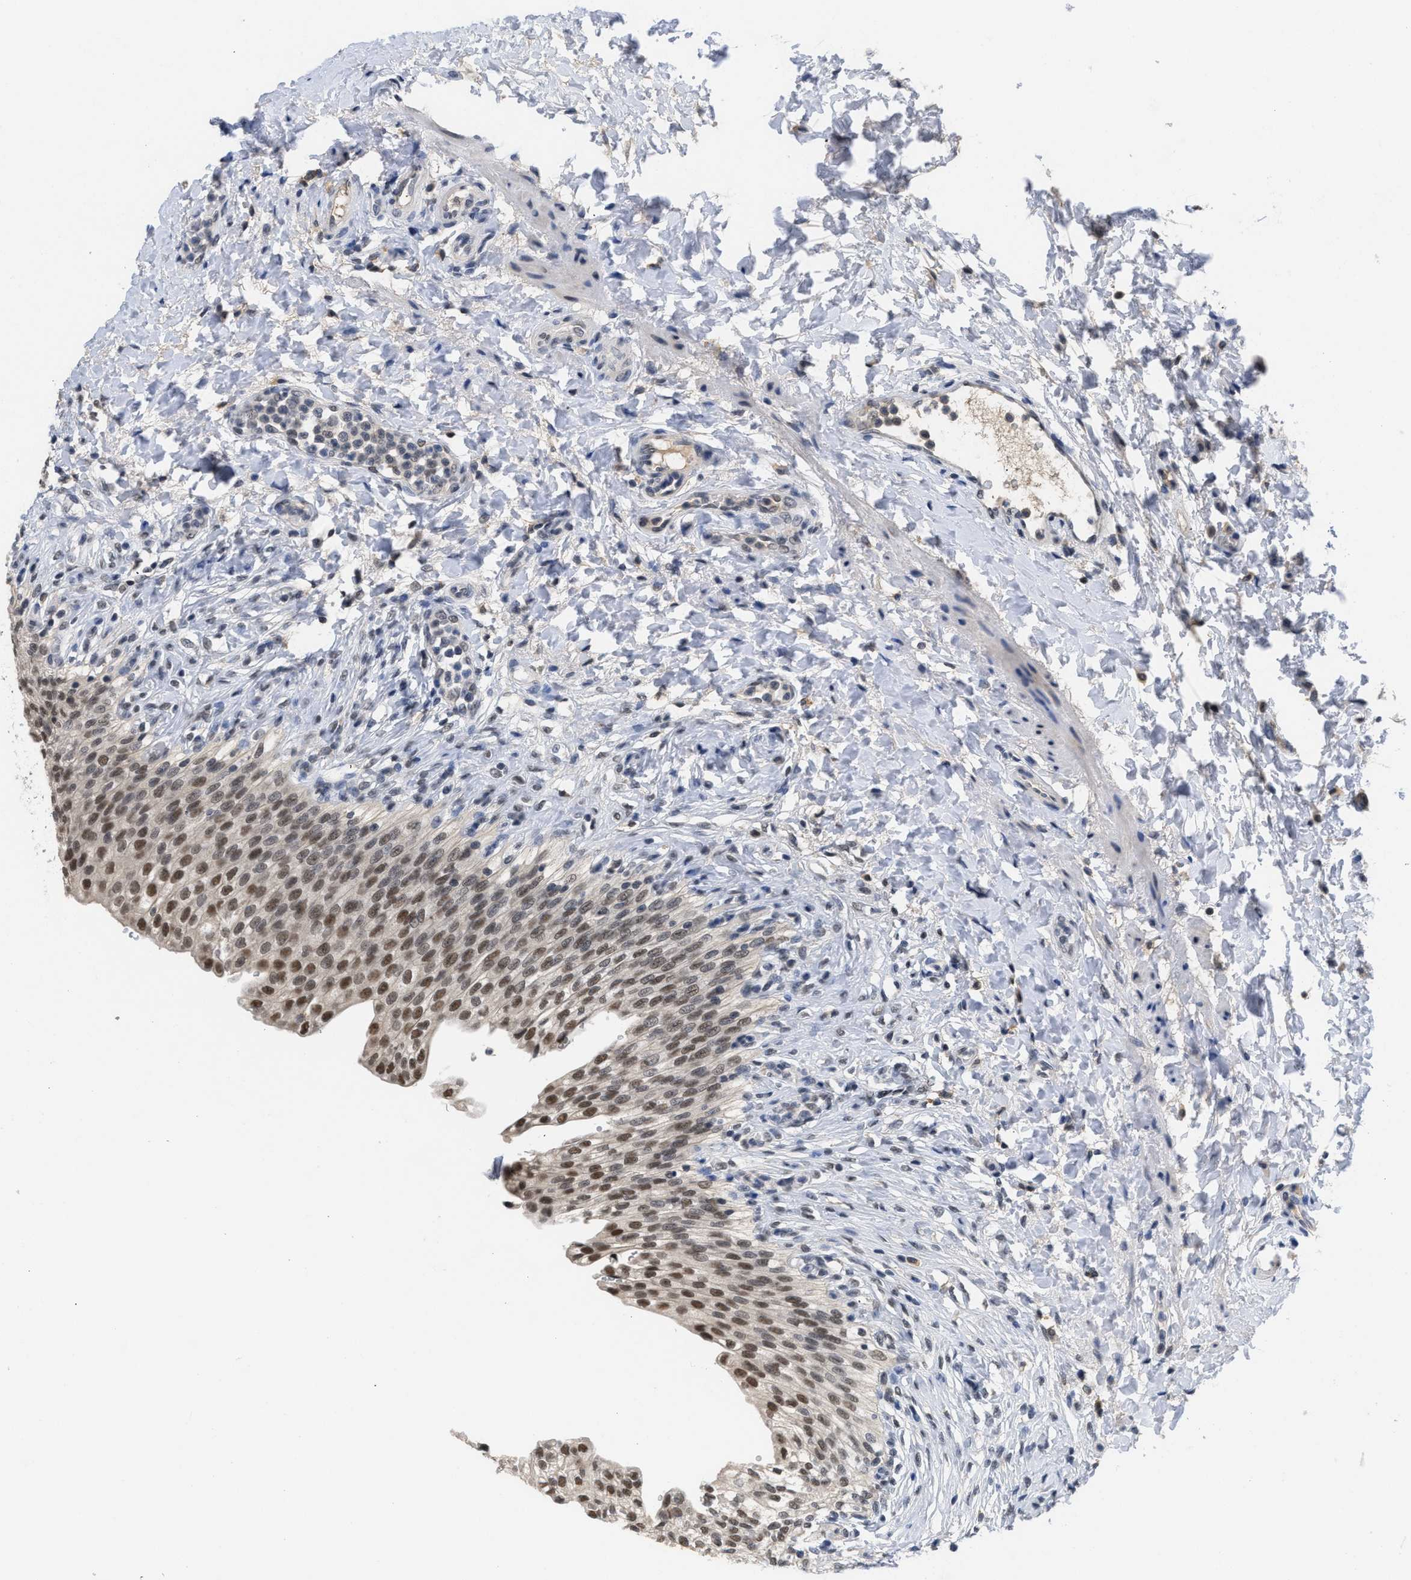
{"staining": {"intensity": "moderate", "quantity": ">75%", "location": "nuclear"}, "tissue": "urinary bladder", "cell_type": "Urothelial cells", "image_type": "normal", "snomed": [{"axis": "morphology", "description": "Urothelial carcinoma, High grade"}, {"axis": "topography", "description": "Urinary bladder"}], "caption": "Moderate nuclear staining is present in about >75% of urothelial cells in unremarkable urinary bladder. (brown staining indicates protein expression, while blue staining denotes nuclei).", "gene": "GGNBP2", "patient": {"sex": "male", "age": 46}}